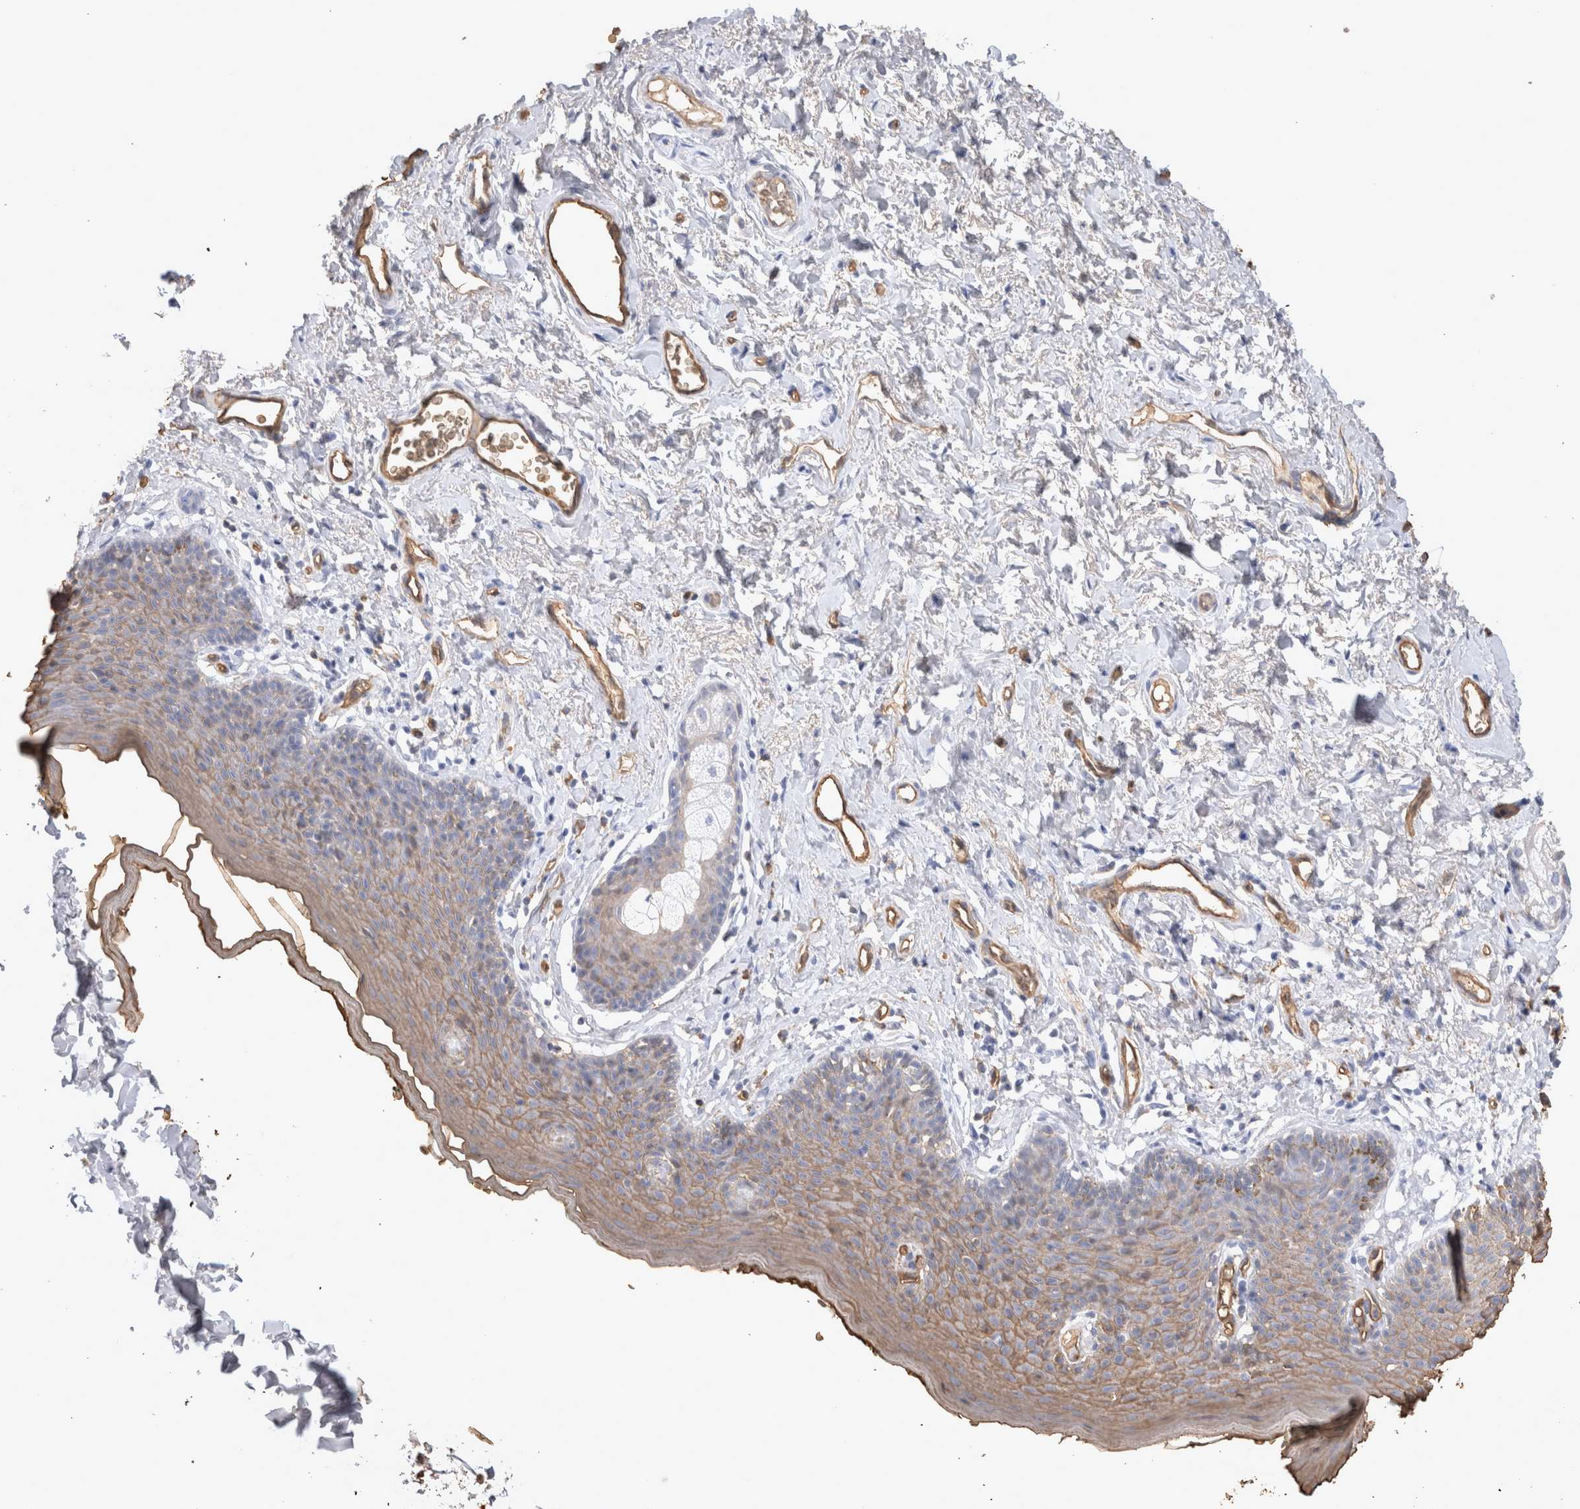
{"staining": {"intensity": "moderate", "quantity": "<25%", "location": "cytoplasmic/membranous"}, "tissue": "skin", "cell_type": "Epidermal cells", "image_type": "normal", "snomed": [{"axis": "morphology", "description": "Normal tissue, NOS"}, {"axis": "topography", "description": "Vulva"}], "caption": "Immunohistochemistry staining of benign skin, which exhibits low levels of moderate cytoplasmic/membranous positivity in approximately <25% of epidermal cells indicating moderate cytoplasmic/membranous protein expression. The staining was performed using DAB (3,3'-diaminobenzidine) (brown) for protein detection and nuclei were counterstained in hematoxylin (blue).", "gene": "IL17RC", "patient": {"sex": "female", "age": 66}}